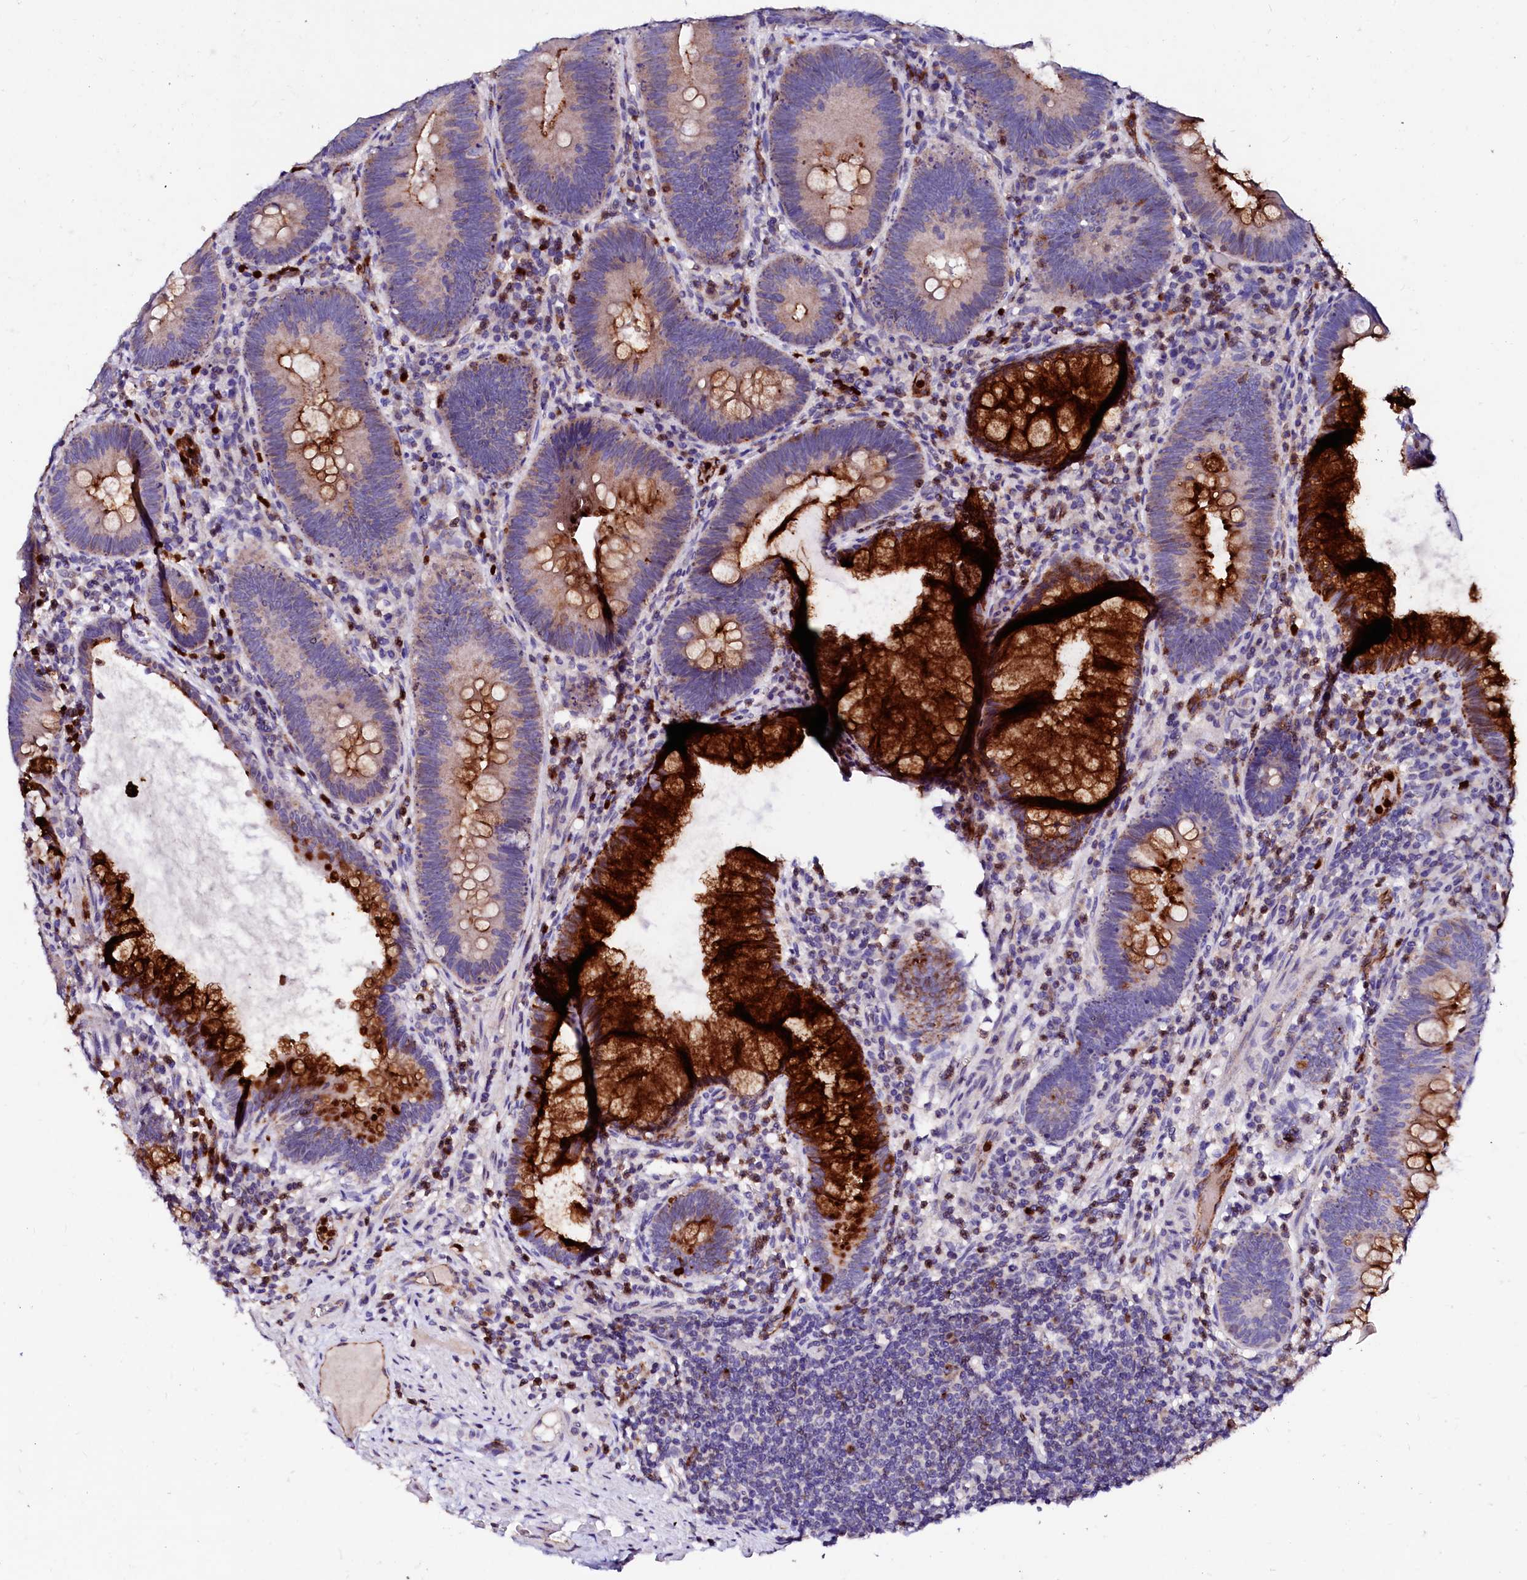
{"staining": {"intensity": "strong", "quantity": "25%-75%", "location": "cytoplasmic/membranous"}, "tissue": "colorectal cancer", "cell_type": "Tumor cells", "image_type": "cancer", "snomed": [{"axis": "morphology", "description": "Adenocarcinoma, NOS"}, {"axis": "topography", "description": "Rectum"}], "caption": "An immunohistochemistry photomicrograph of tumor tissue is shown. Protein staining in brown labels strong cytoplasmic/membranous positivity in colorectal adenocarcinoma within tumor cells. The staining was performed using DAB (3,3'-diaminobenzidine), with brown indicating positive protein expression. Nuclei are stained blue with hematoxylin.", "gene": "RAB27A", "patient": {"sex": "female", "age": 75}}